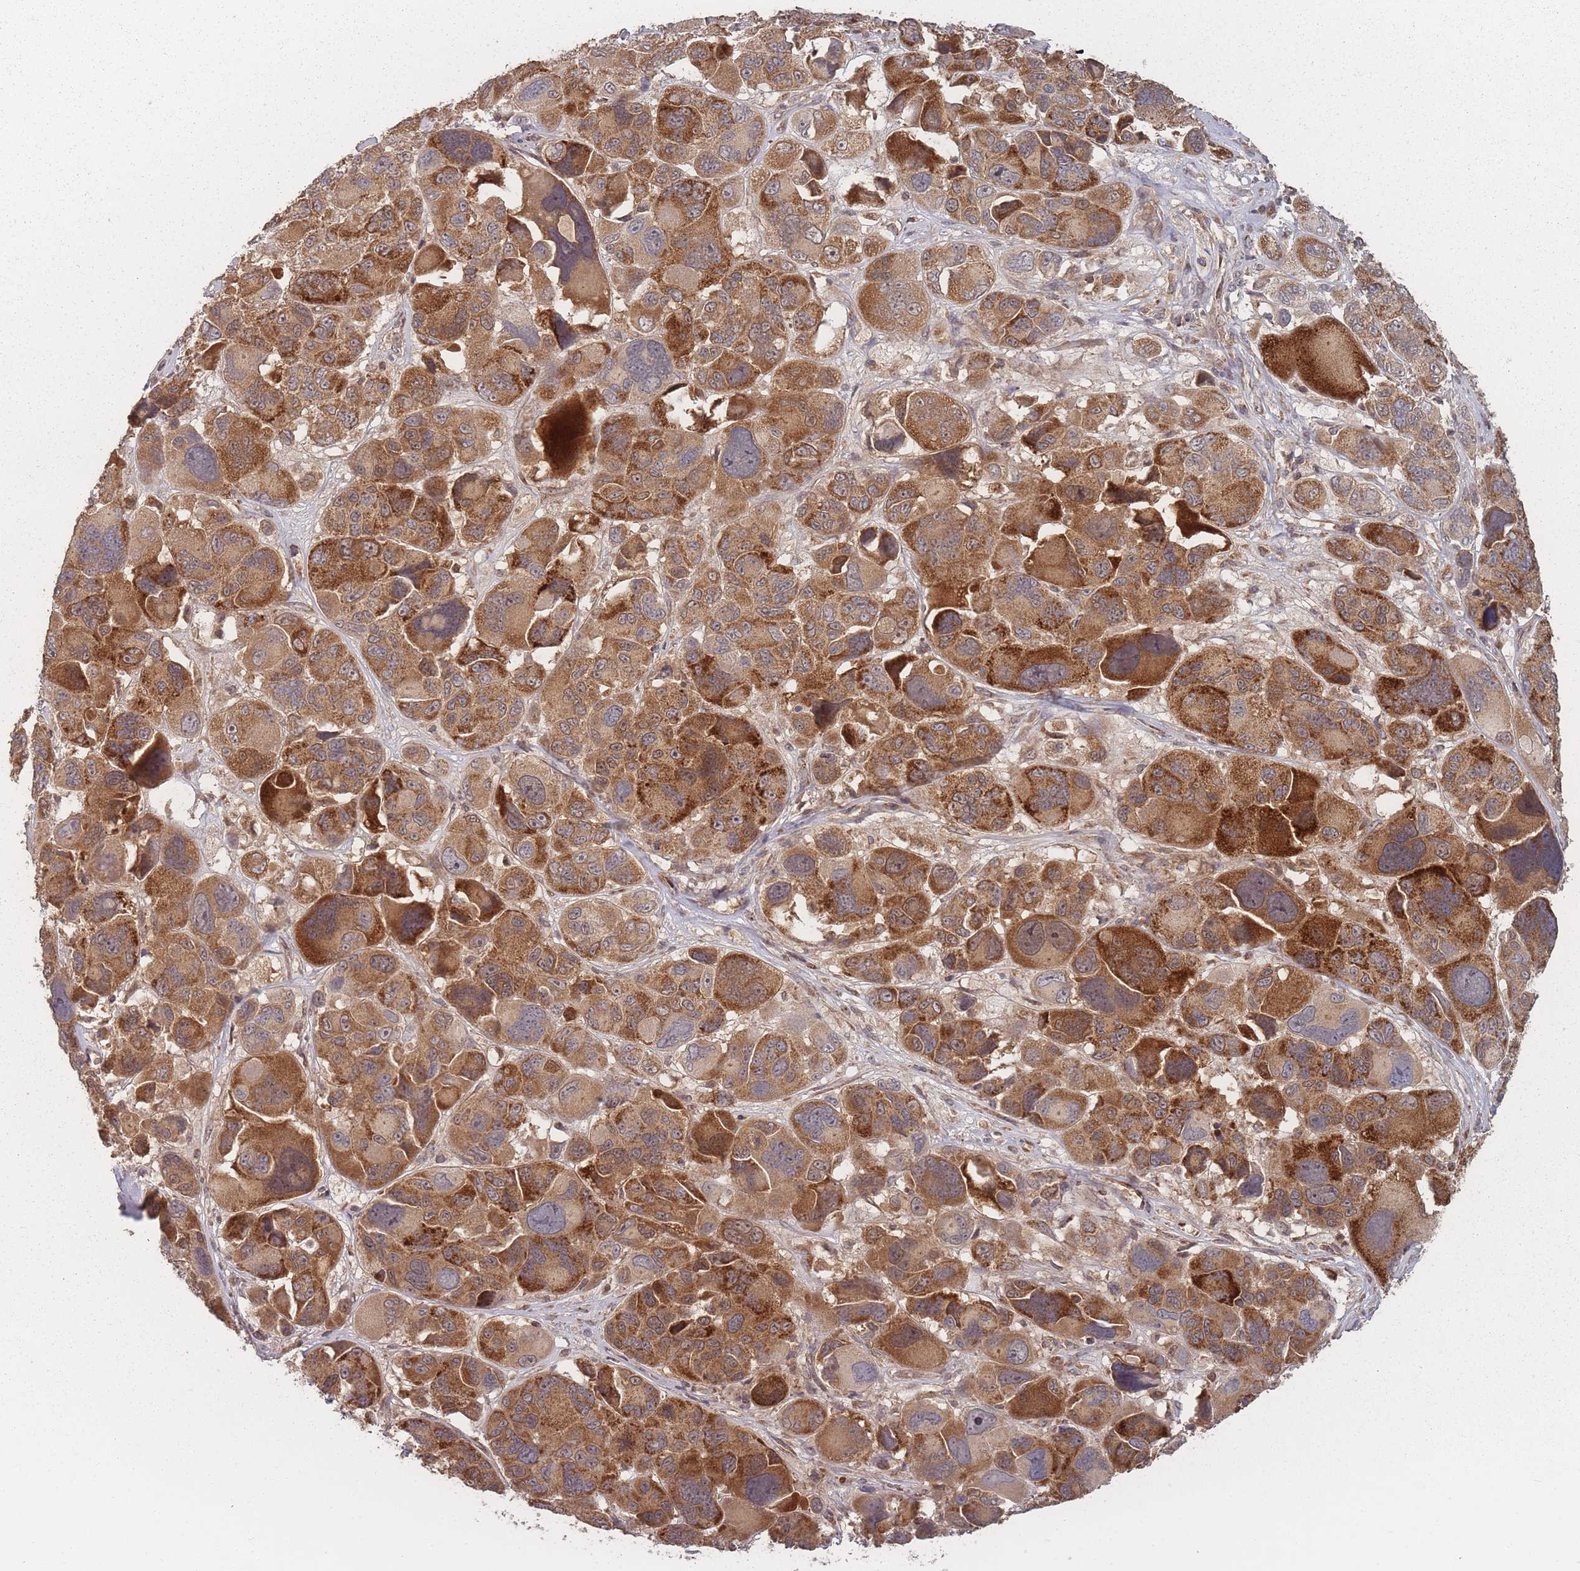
{"staining": {"intensity": "strong", "quantity": ">75%", "location": "cytoplasmic/membranous"}, "tissue": "melanoma", "cell_type": "Tumor cells", "image_type": "cancer", "snomed": [{"axis": "morphology", "description": "Malignant melanoma, NOS"}, {"axis": "topography", "description": "Skin"}], "caption": "Malignant melanoma stained with a protein marker exhibits strong staining in tumor cells.", "gene": "LYRM7", "patient": {"sex": "female", "age": 66}}